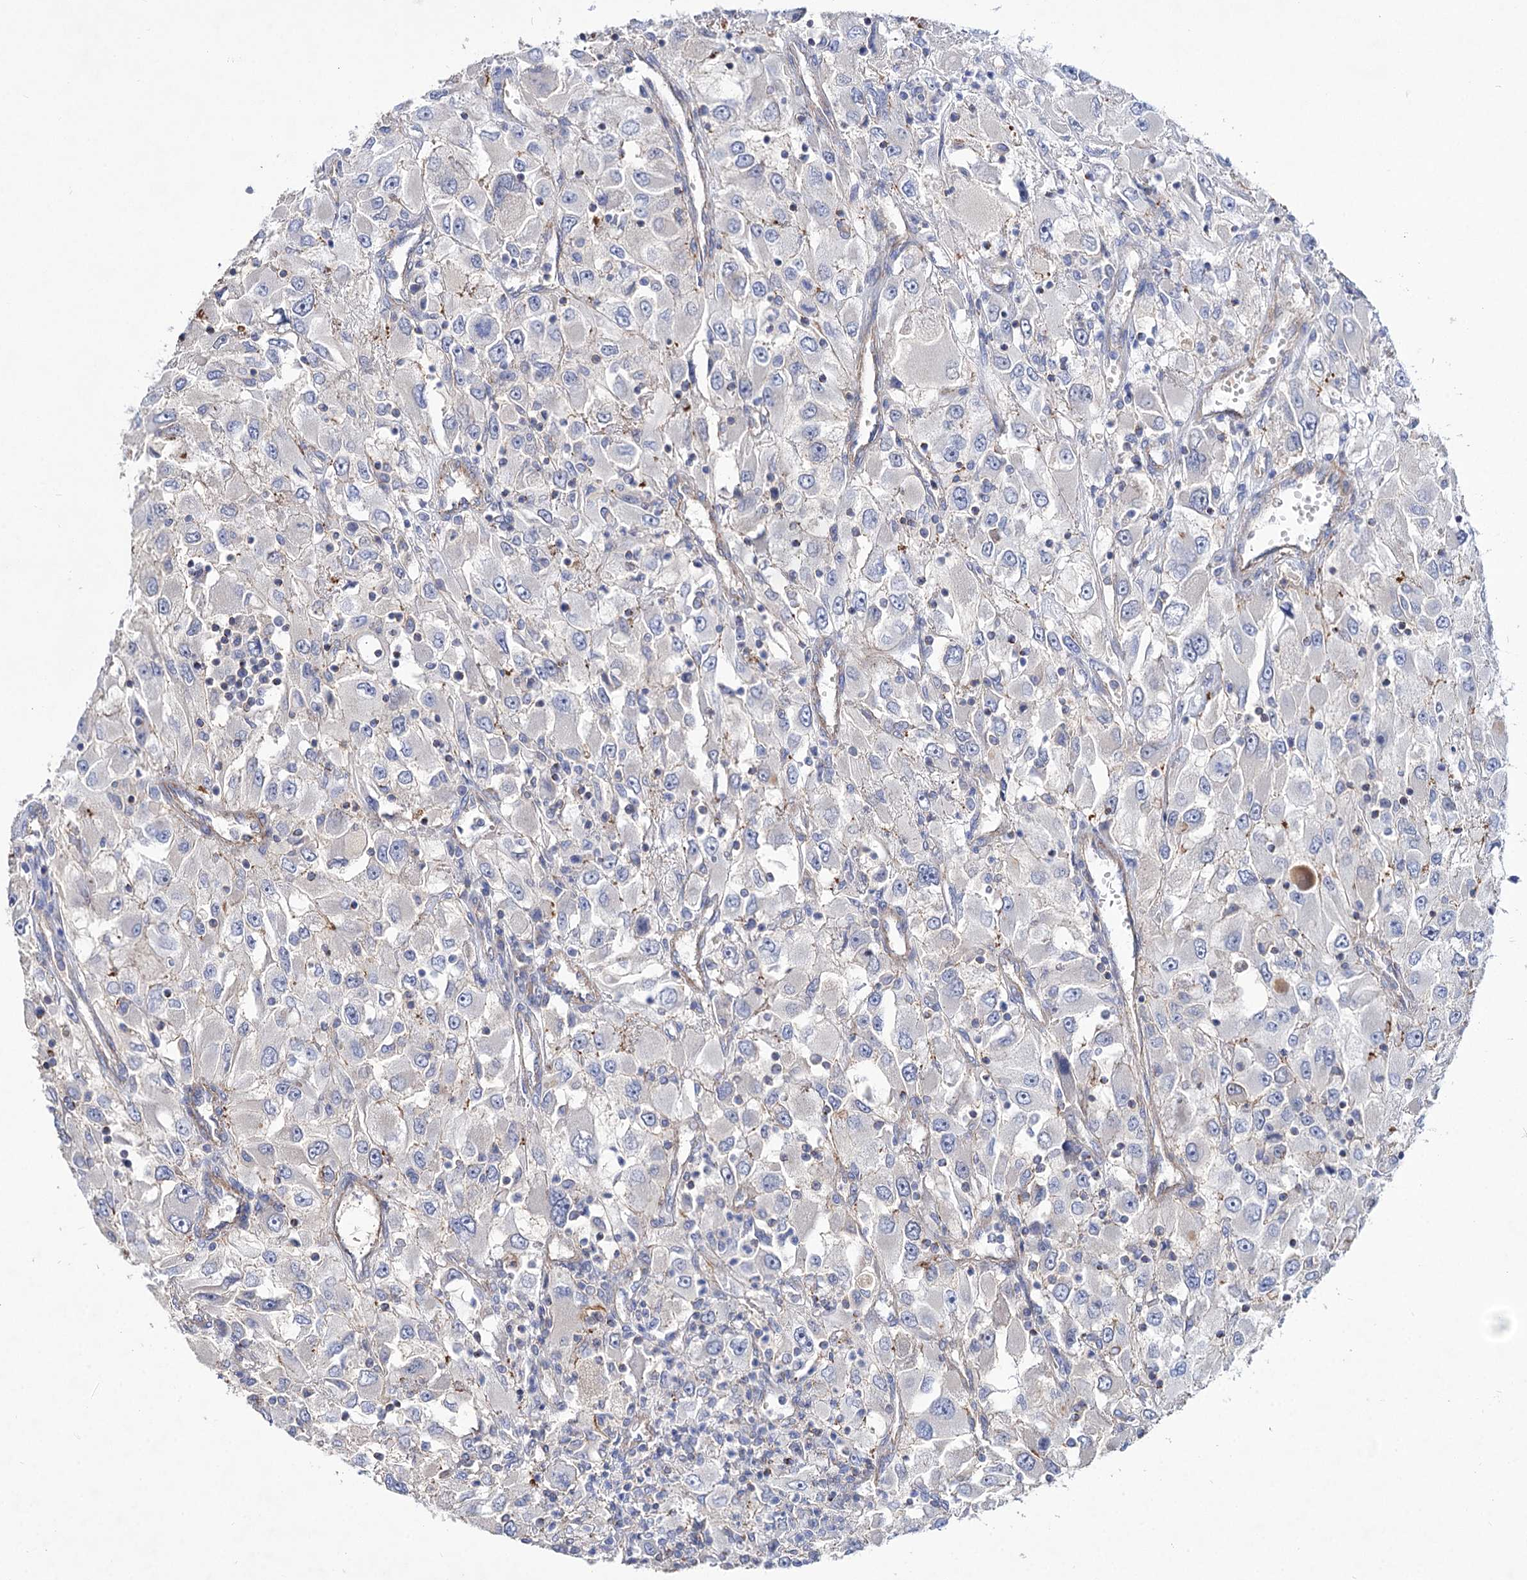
{"staining": {"intensity": "negative", "quantity": "none", "location": "none"}, "tissue": "renal cancer", "cell_type": "Tumor cells", "image_type": "cancer", "snomed": [{"axis": "morphology", "description": "Adenocarcinoma, NOS"}, {"axis": "topography", "description": "Kidney"}], "caption": "Tumor cells show no significant expression in renal cancer.", "gene": "NUDCD2", "patient": {"sex": "female", "age": 52}}